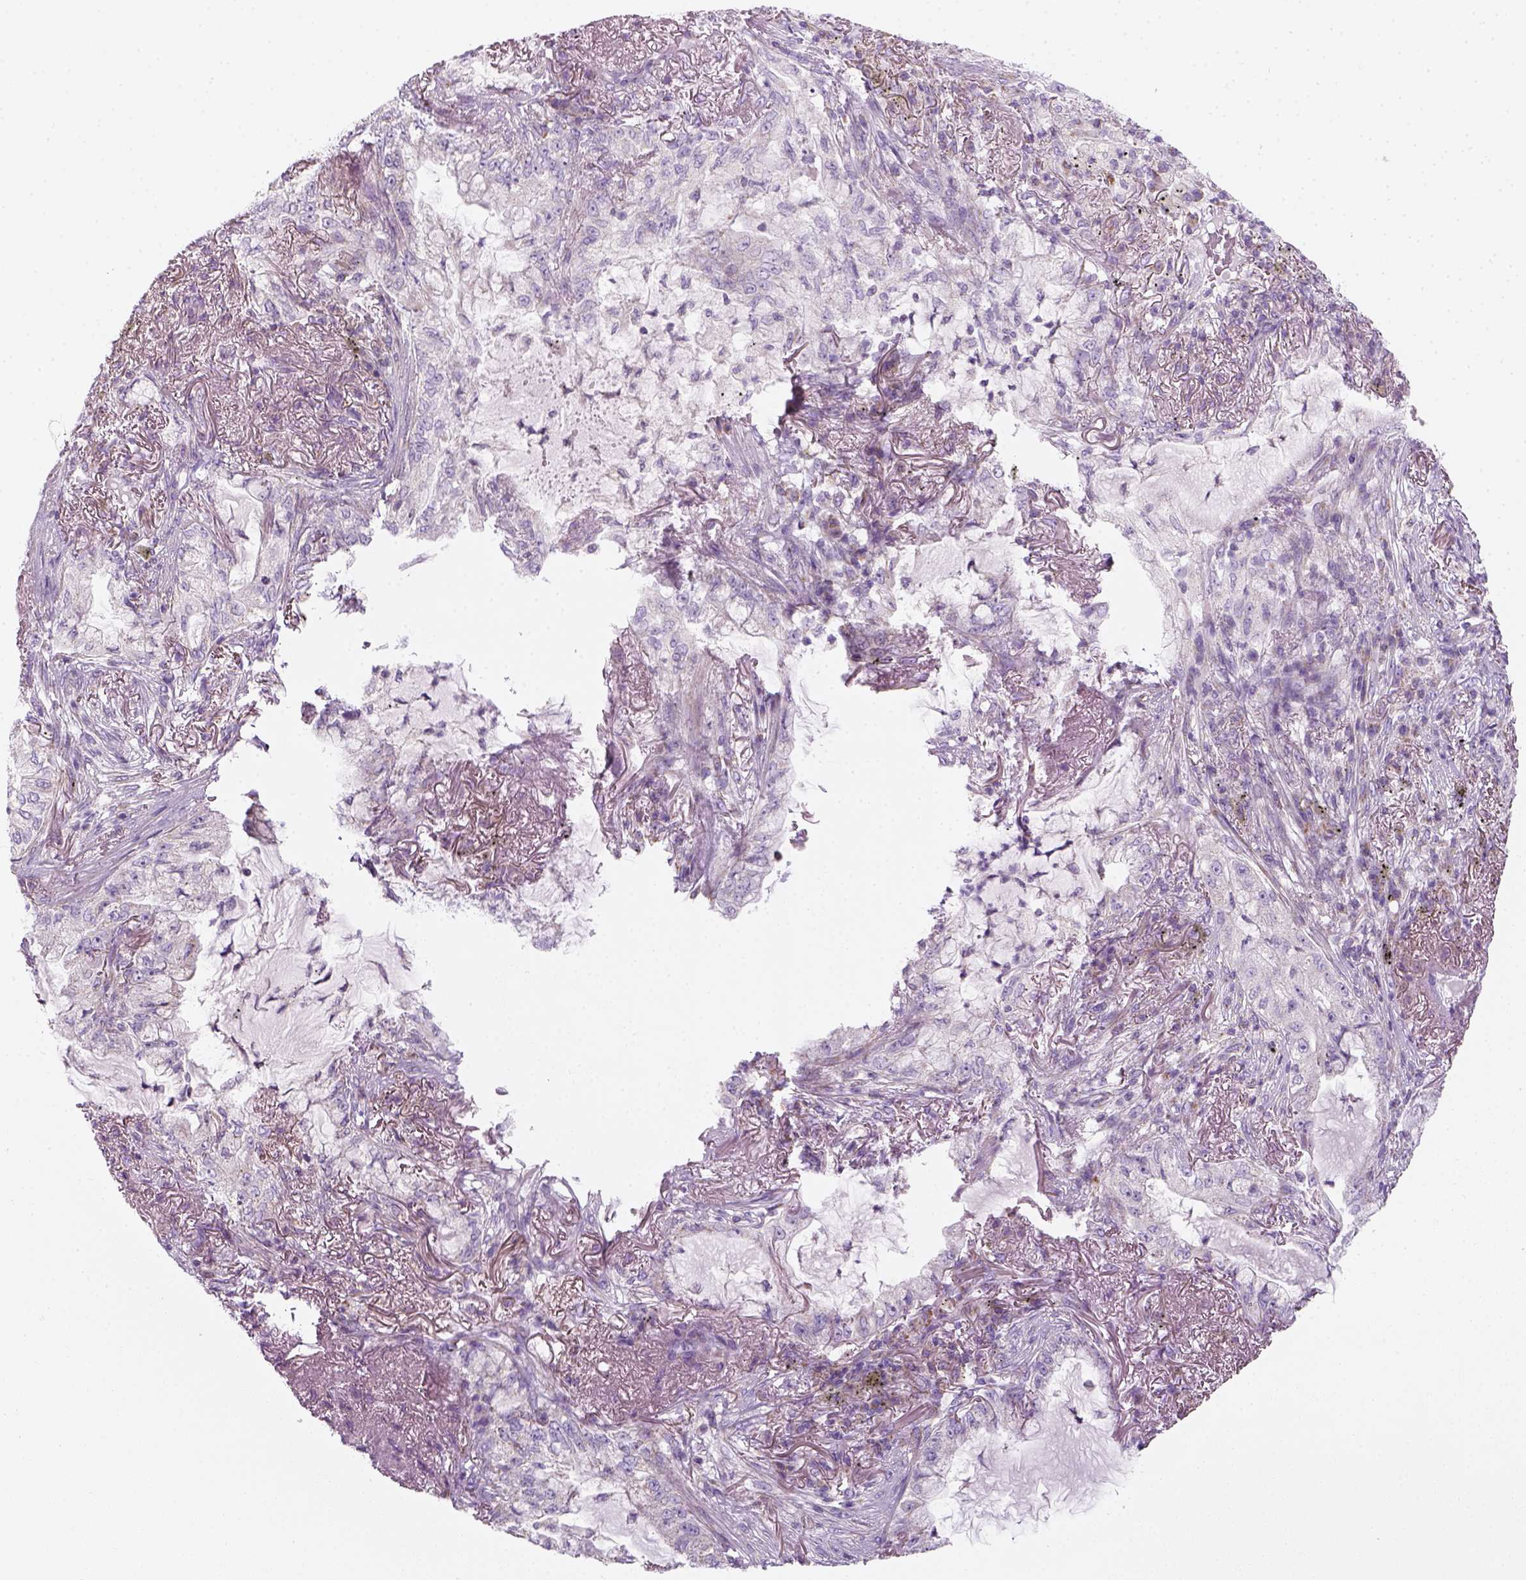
{"staining": {"intensity": "negative", "quantity": "none", "location": "none"}, "tissue": "lung cancer", "cell_type": "Tumor cells", "image_type": "cancer", "snomed": [{"axis": "morphology", "description": "Adenocarcinoma, NOS"}, {"axis": "topography", "description": "Lung"}], "caption": "There is no significant expression in tumor cells of adenocarcinoma (lung).", "gene": "AWAT2", "patient": {"sex": "female", "age": 73}}